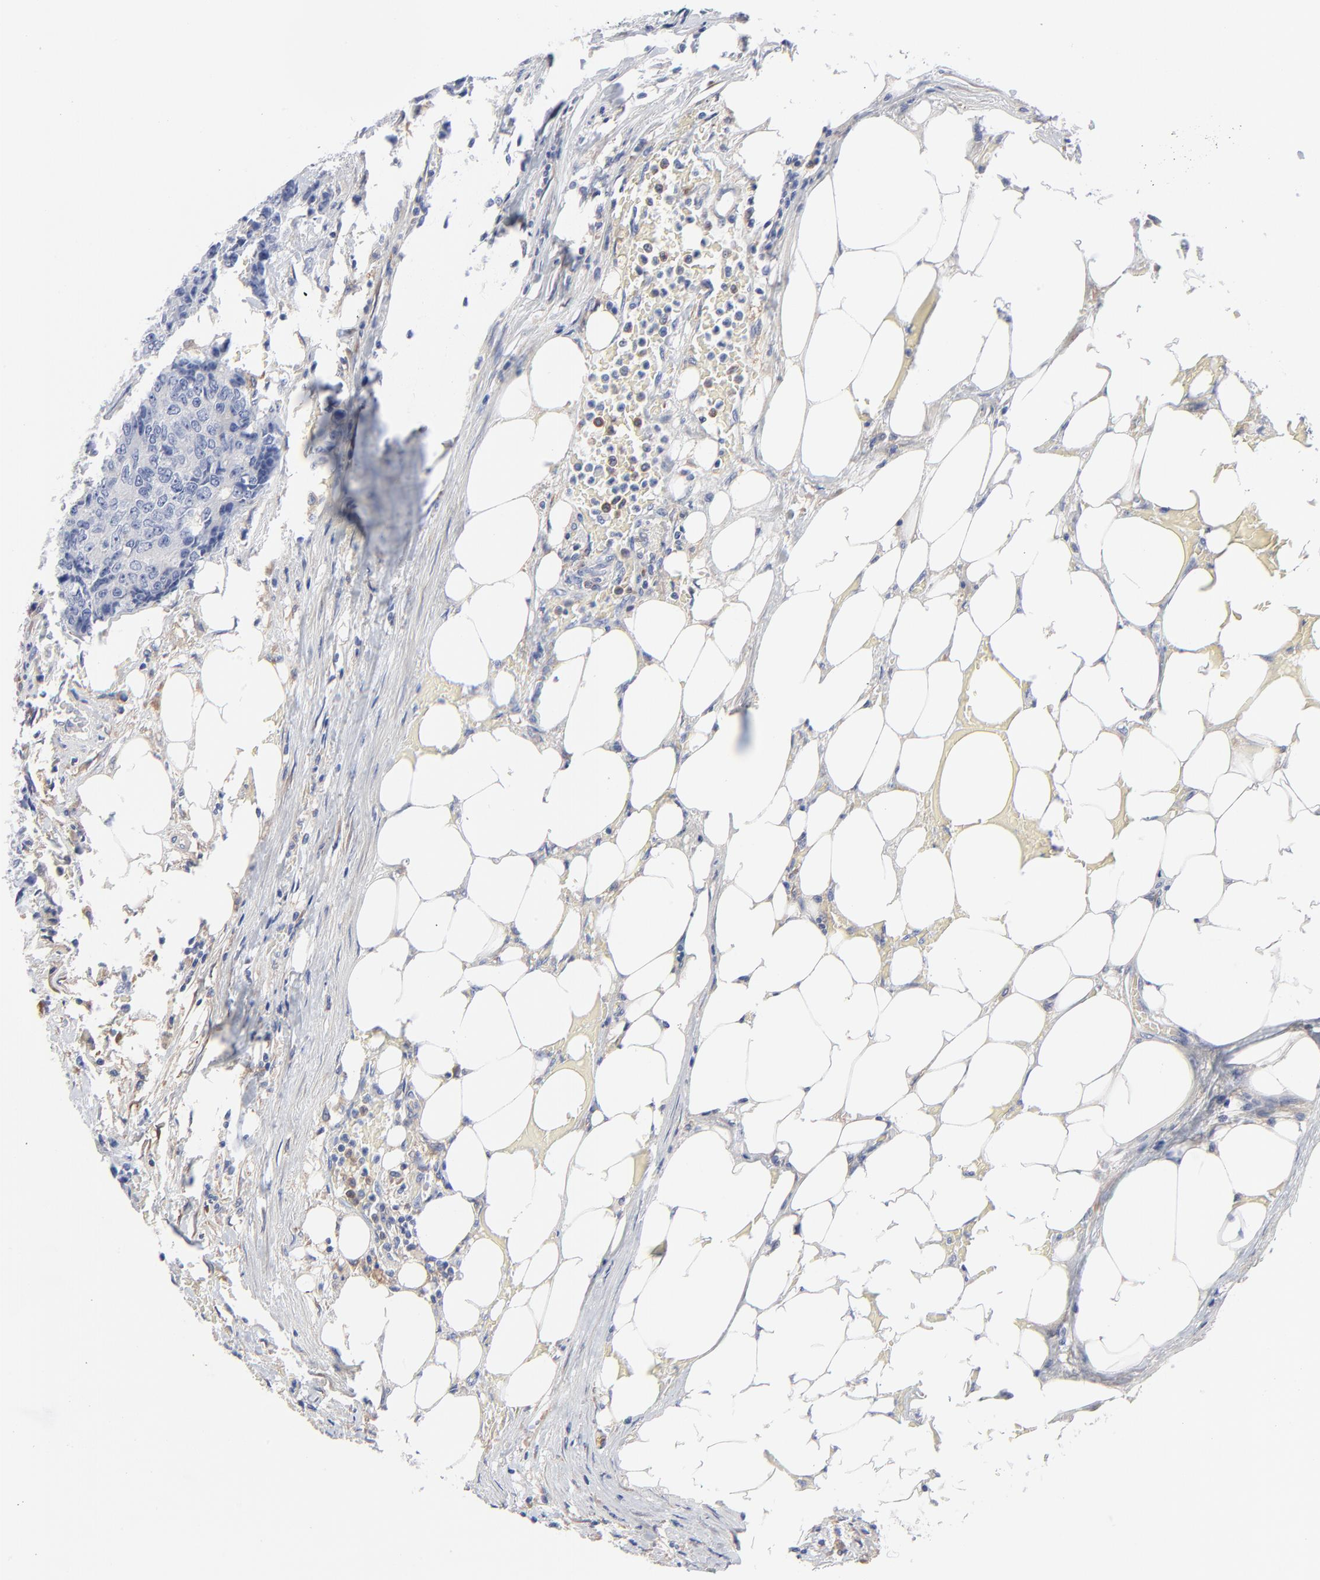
{"staining": {"intensity": "negative", "quantity": "none", "location": "none"}, "tissue": "colorectal cancer", "cell_type": "Tumor cells", "image_type": "cancer", "snomed": [{"axis": "morphology", "description": "Adenocarcinoma, NOS"}, {"axis": "topography", "description": "Colon"}], "caption": "Colorectal cancer (adenocarcinoma) stained for a protein using IHC exhibits no staining tumor cells.", "gene": "STAT2", "patient": {"sex": "female", "age": 86}}